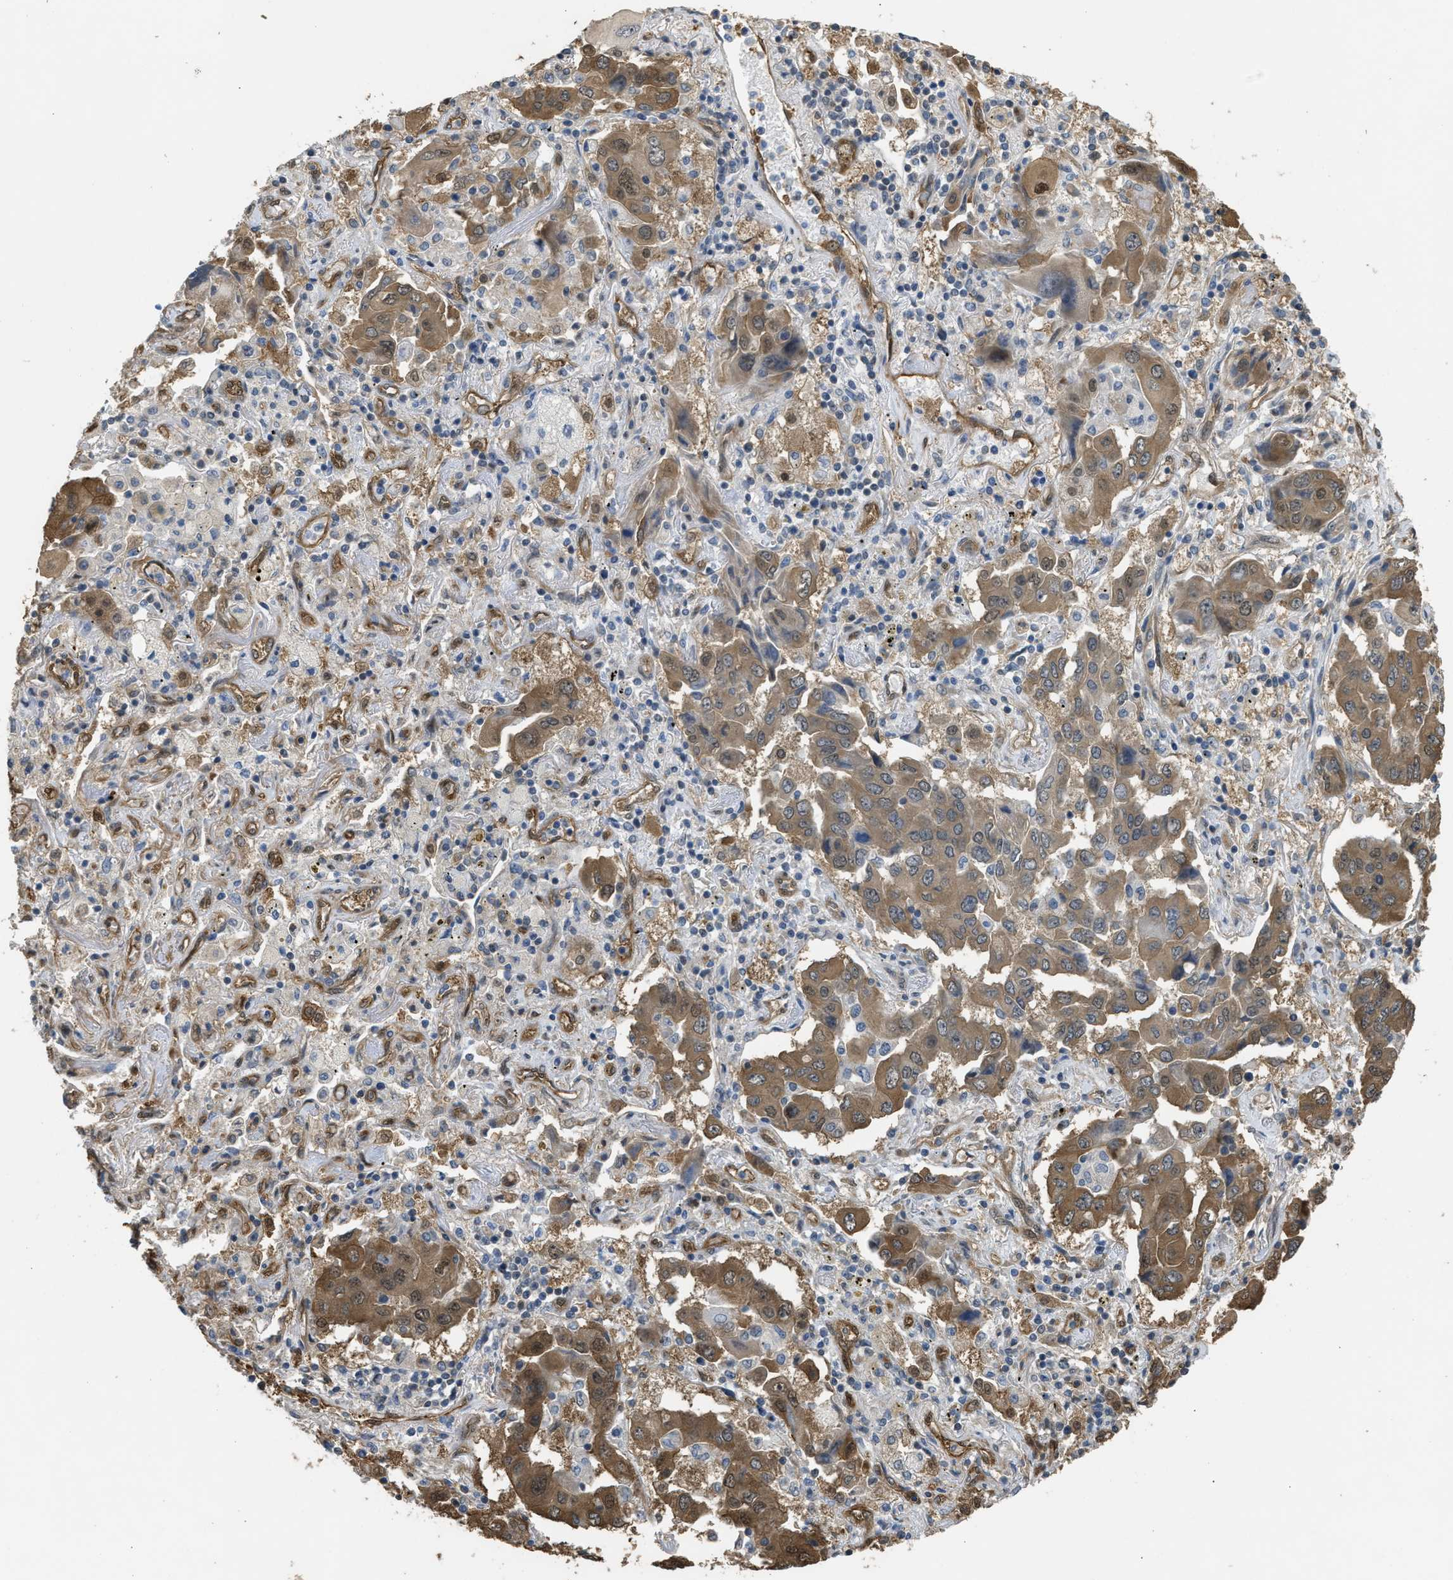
{"staining": {"intensity": "moderate", "quantity": ">75%", "location": "cytoplasmic/membranous"}, "tissue": "lung cancer", "cell_type": "Tumor cells", "image_type": "cancer", "snomed": [{"axis": "morphology", "description": "Adenocarcinoma, NOS"}, {"axis": "topography", "description": "Lung"}], "caption": "Immunohistochemistry (IHC) staining of lung cancer, which displays medium levels of moderate cytoplasmic/membranous staining in approximately >75% of tumor cells indicating moderate cytoplasmic/membranous protein expression. The staining was performed using DAB (brown) for protein detection and nuclei were counterstained in hematoxylin (blue).", "gene": "BAG3", "patient": {"sex": "female", "age": 65}}